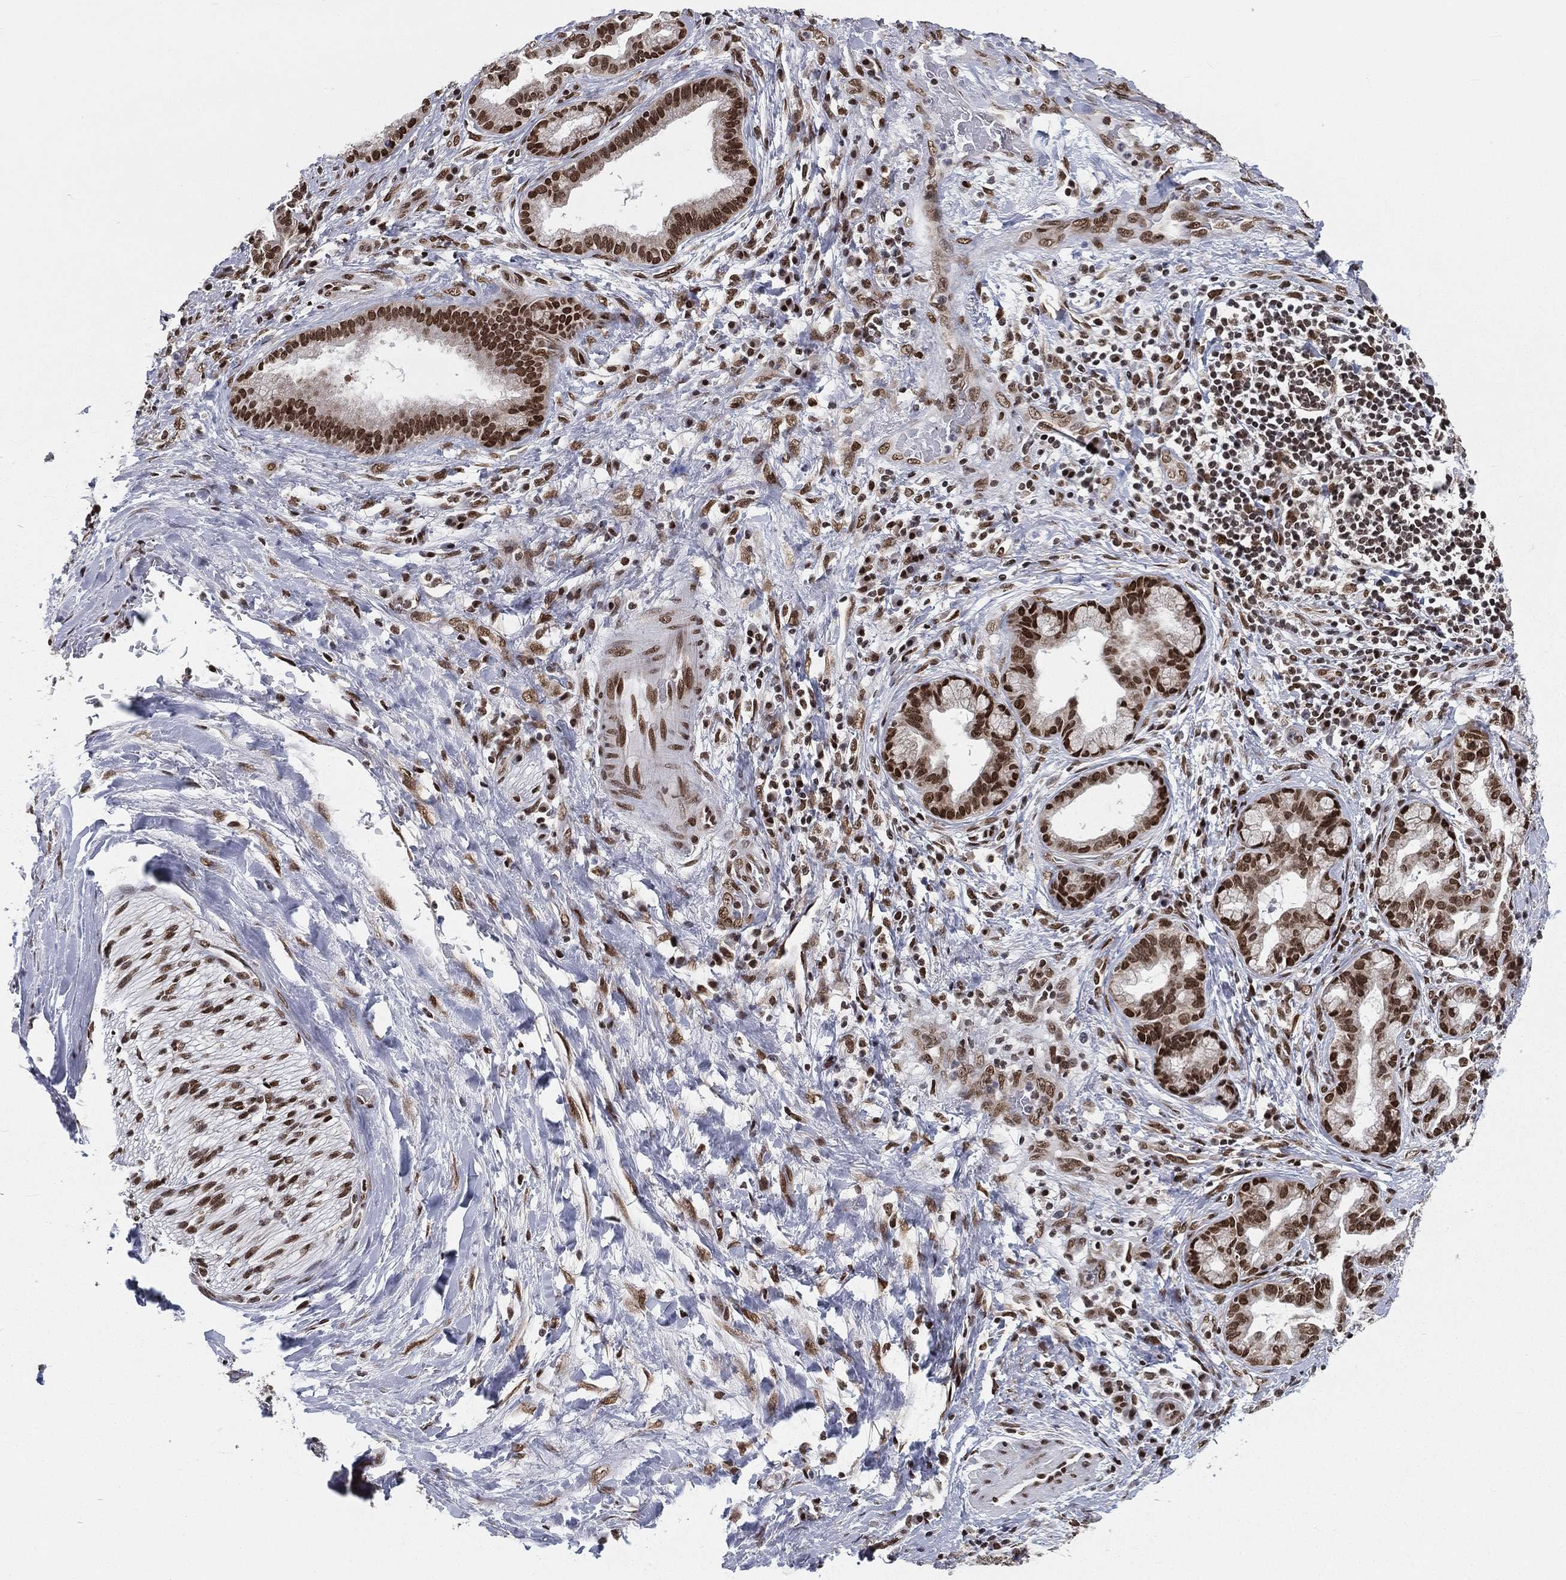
{"staining": {"intensity": "strong", "quantity": ">75%", "location": "nuclear"}, "tissue": "liver cancer", "cell_type": "Tumor cells", "image_type": "cancer", "snomed": [{"axis": "morphology", "description": "Cholangiocarcinoma"}, {"axis": "topography", "description": "Liver"}], "caption": "High-power microscopy captured an IHC photomicrograph of liver cancer (cholangiocarcinoma), revealing strong nuclear staining in about >75% of tumor cells.", "gene": "FUBP3", "patient": {"sex": "female", "age": 73}}